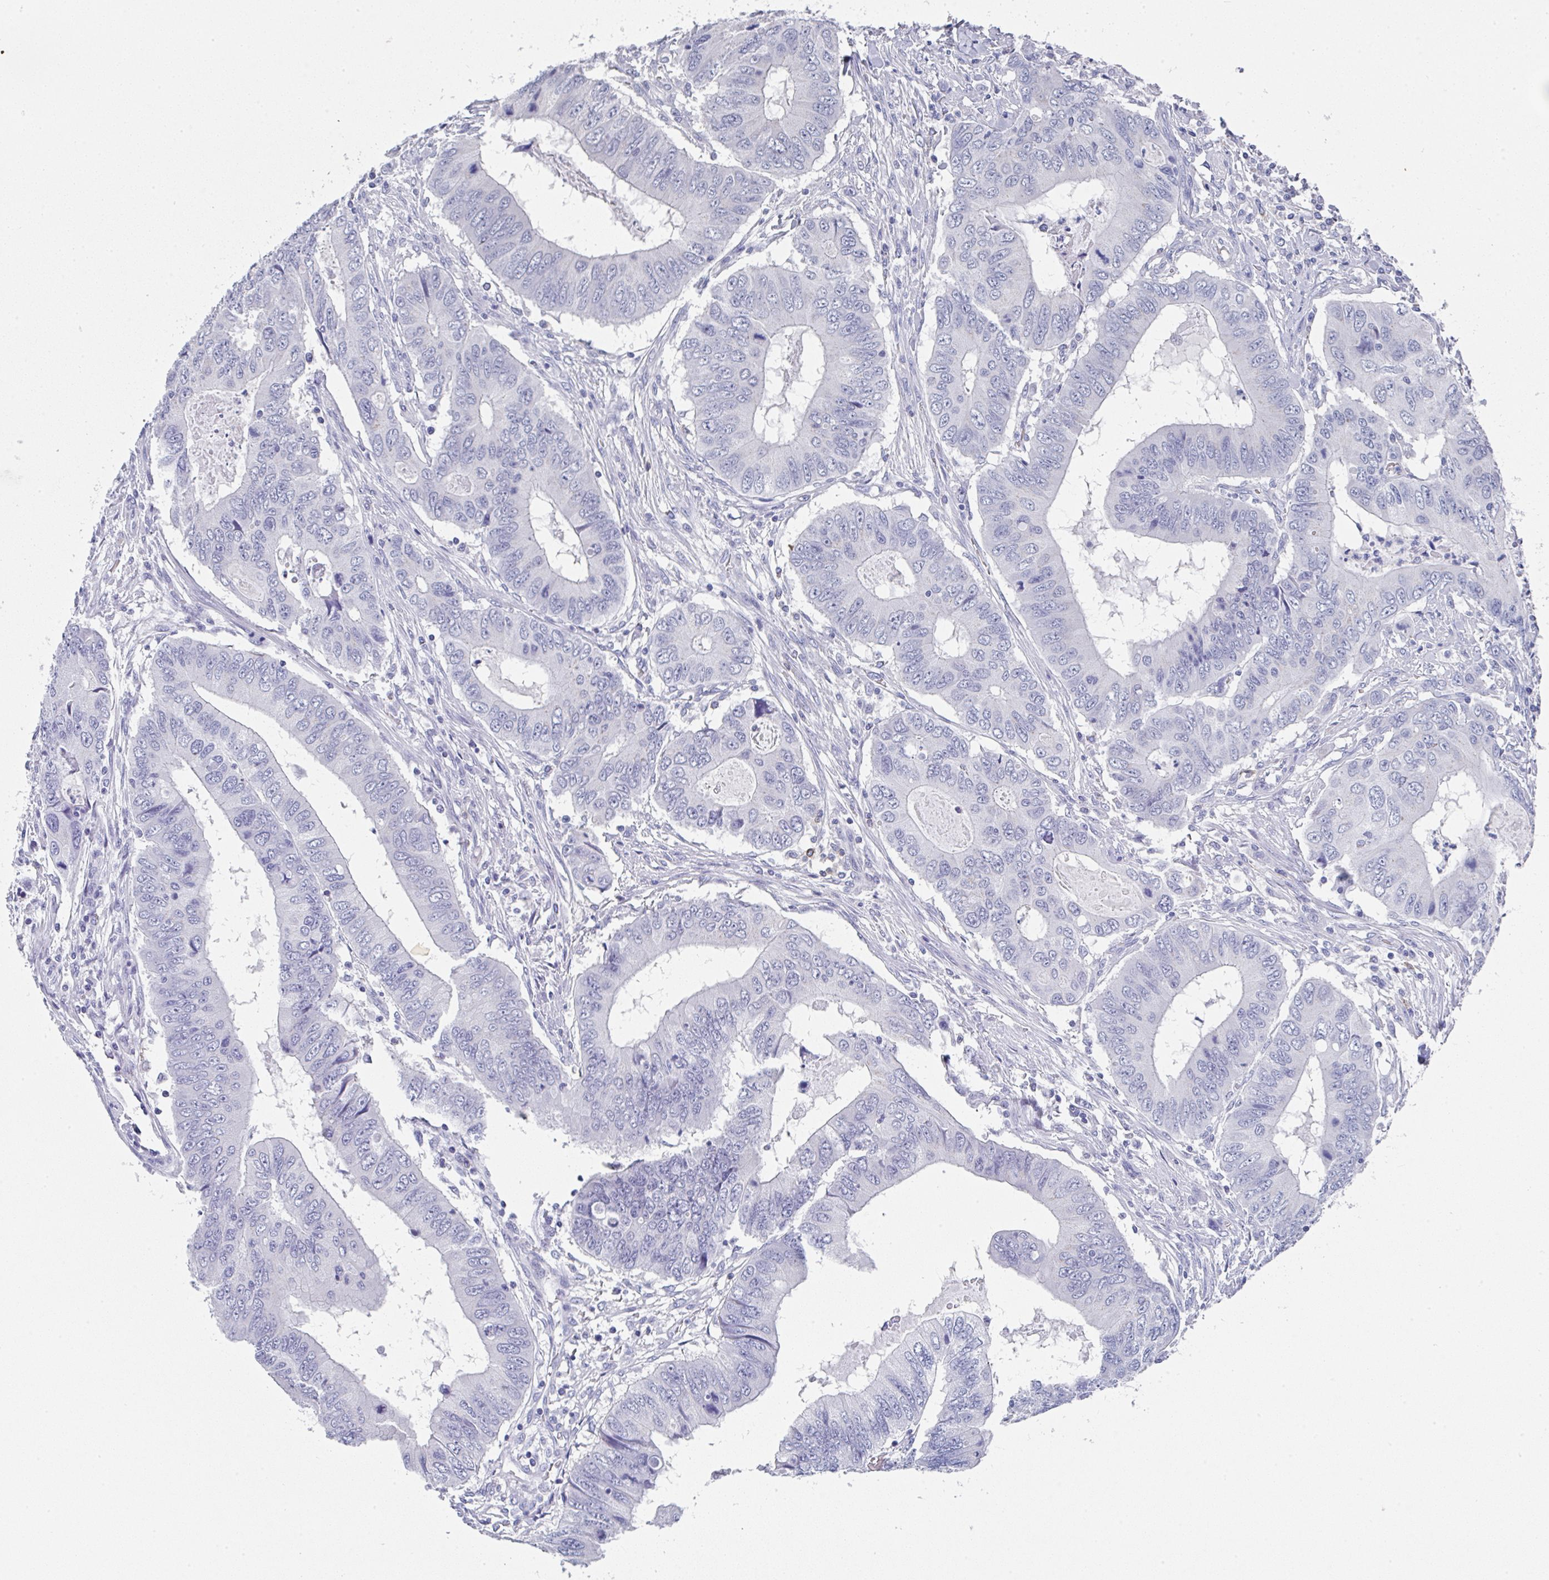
{"staining": {"intensity": "negative", "quantity": "none", "location": "none"}, "tissue": "colorectal cancer", "cell_type": "Tumor cells", "image_type": "cancer", "snomed": [{"axis": "morphology", "description": "Adenocarcinoma, NOS"}, {"axis": "topography", "description": "Colon"}], "caption": "Immunohistochemistry of human colorectal adenocarcinoma shows no staining in tumor cells.", "gene": "TNFRSF8", "patient": {"sex": "male", "age": 53}}